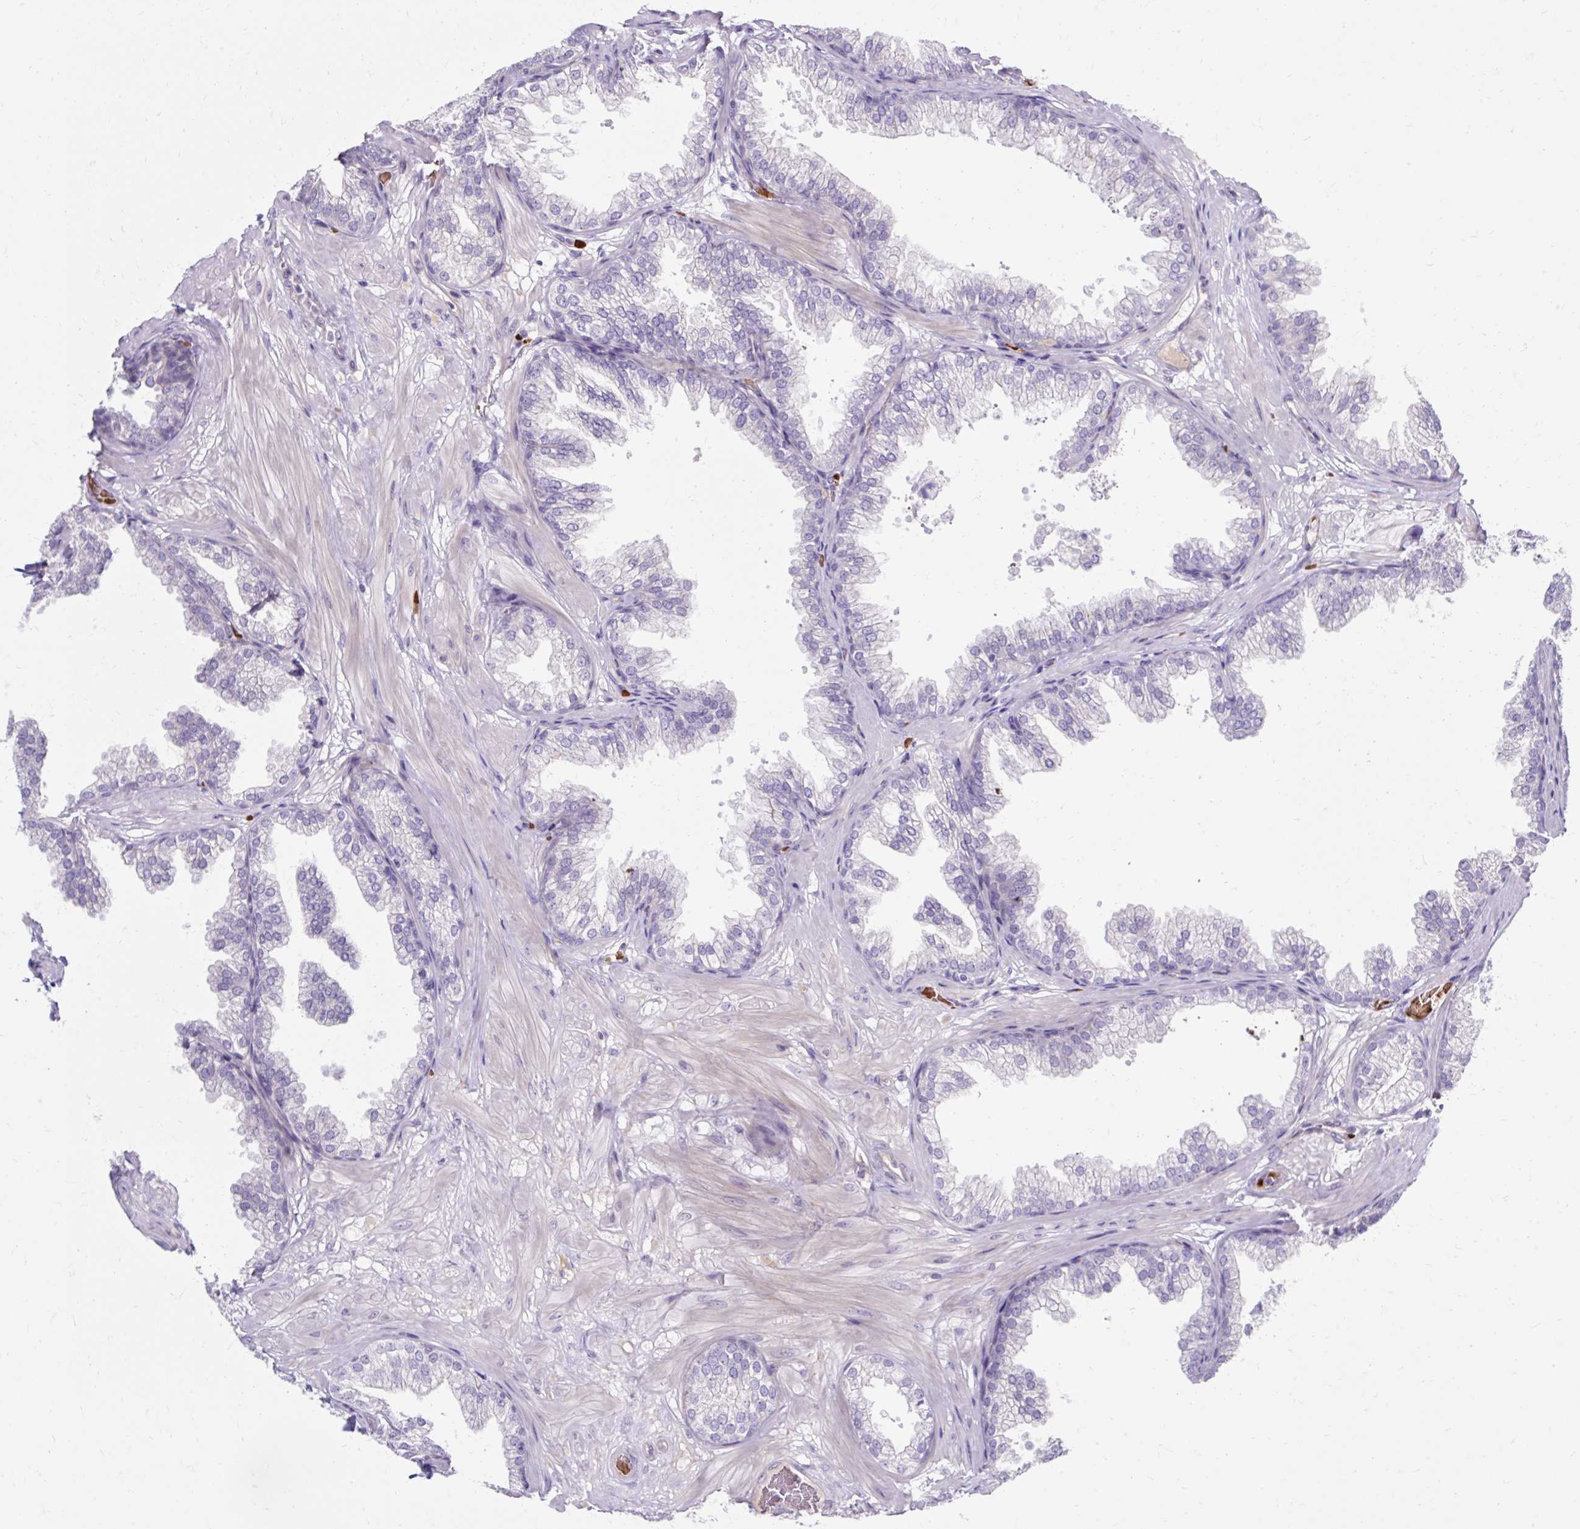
{"staining": {"intensity": "negative", "quantity": "none", "location": "none"}, "tissue": "prostate", "cell_type": "Glandular cells", "image_type": "normal", "snomed": [{"axis": "morphology", "description": "Normal tissue, NOS"}, {"axis": "topography", "description": "Prostate"}], "caption": "High power microscopy image of an immunohistochemistry (IHC) micrograph of normal prostate, revealing no significant positivity in glandular cells.", "gene": "USHBP1", "patient": {"sex": "male", "age": 37}}